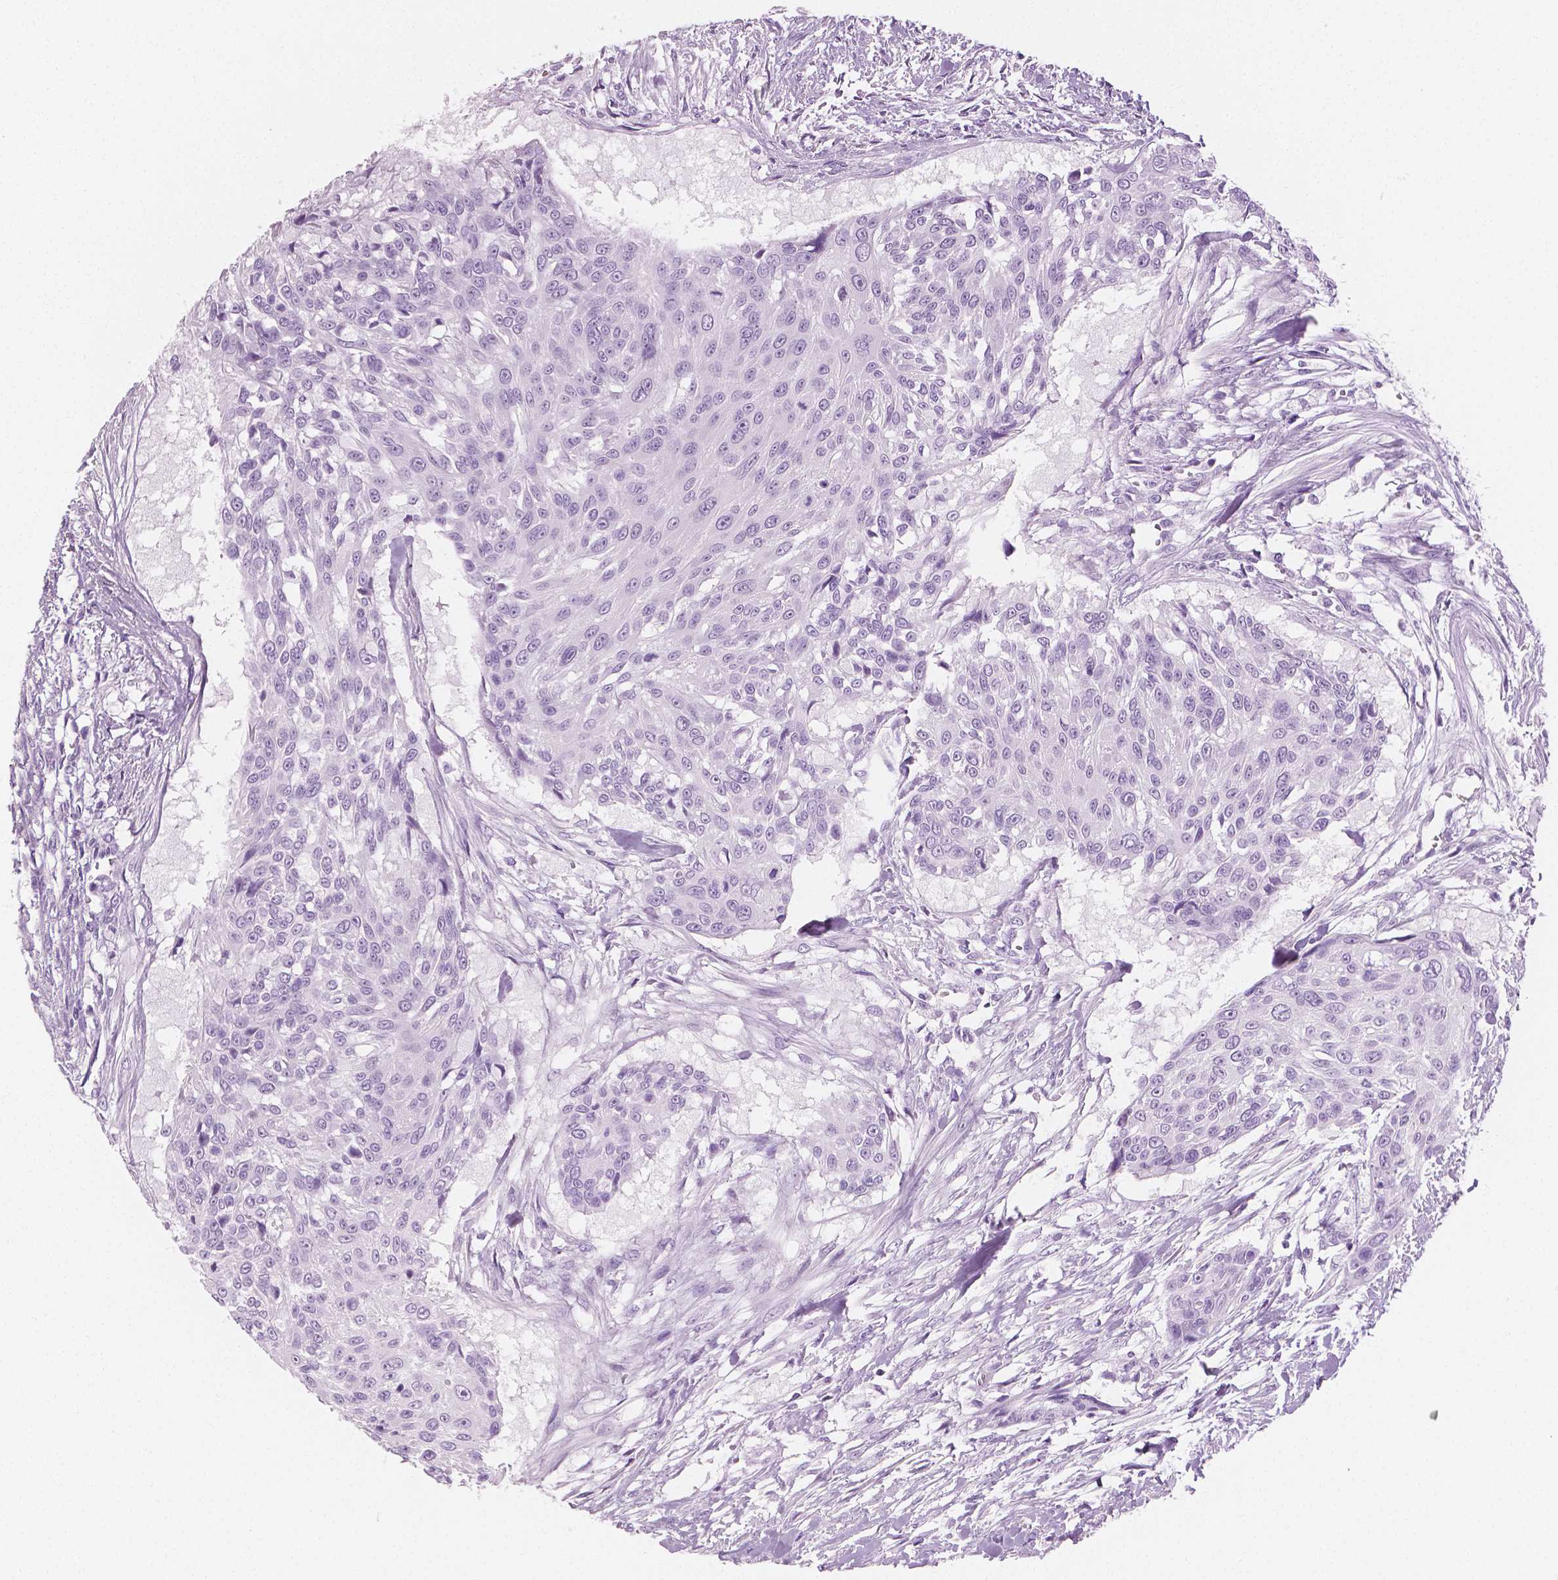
{"staining": {"intensity": "negative", "quantity": "none", "location": "none"}, "tissue": "urothelial cancer", "cell_type": "Tumor cells", "image_type": "cancer", "snomed": [{"axis": "morphology", "description": "Urothelial carcinoma, NOS"}, {"axis": "topography", "description": "Urinary bladder"}], "caption": "Immunohistochemistry (IHC) histopathology image of urothelial cancer stained for a protein (brown), which reveals no expression in tumor cells.", "gene": "PLIN4", "patient": {"sex": "male", "age": 55}}